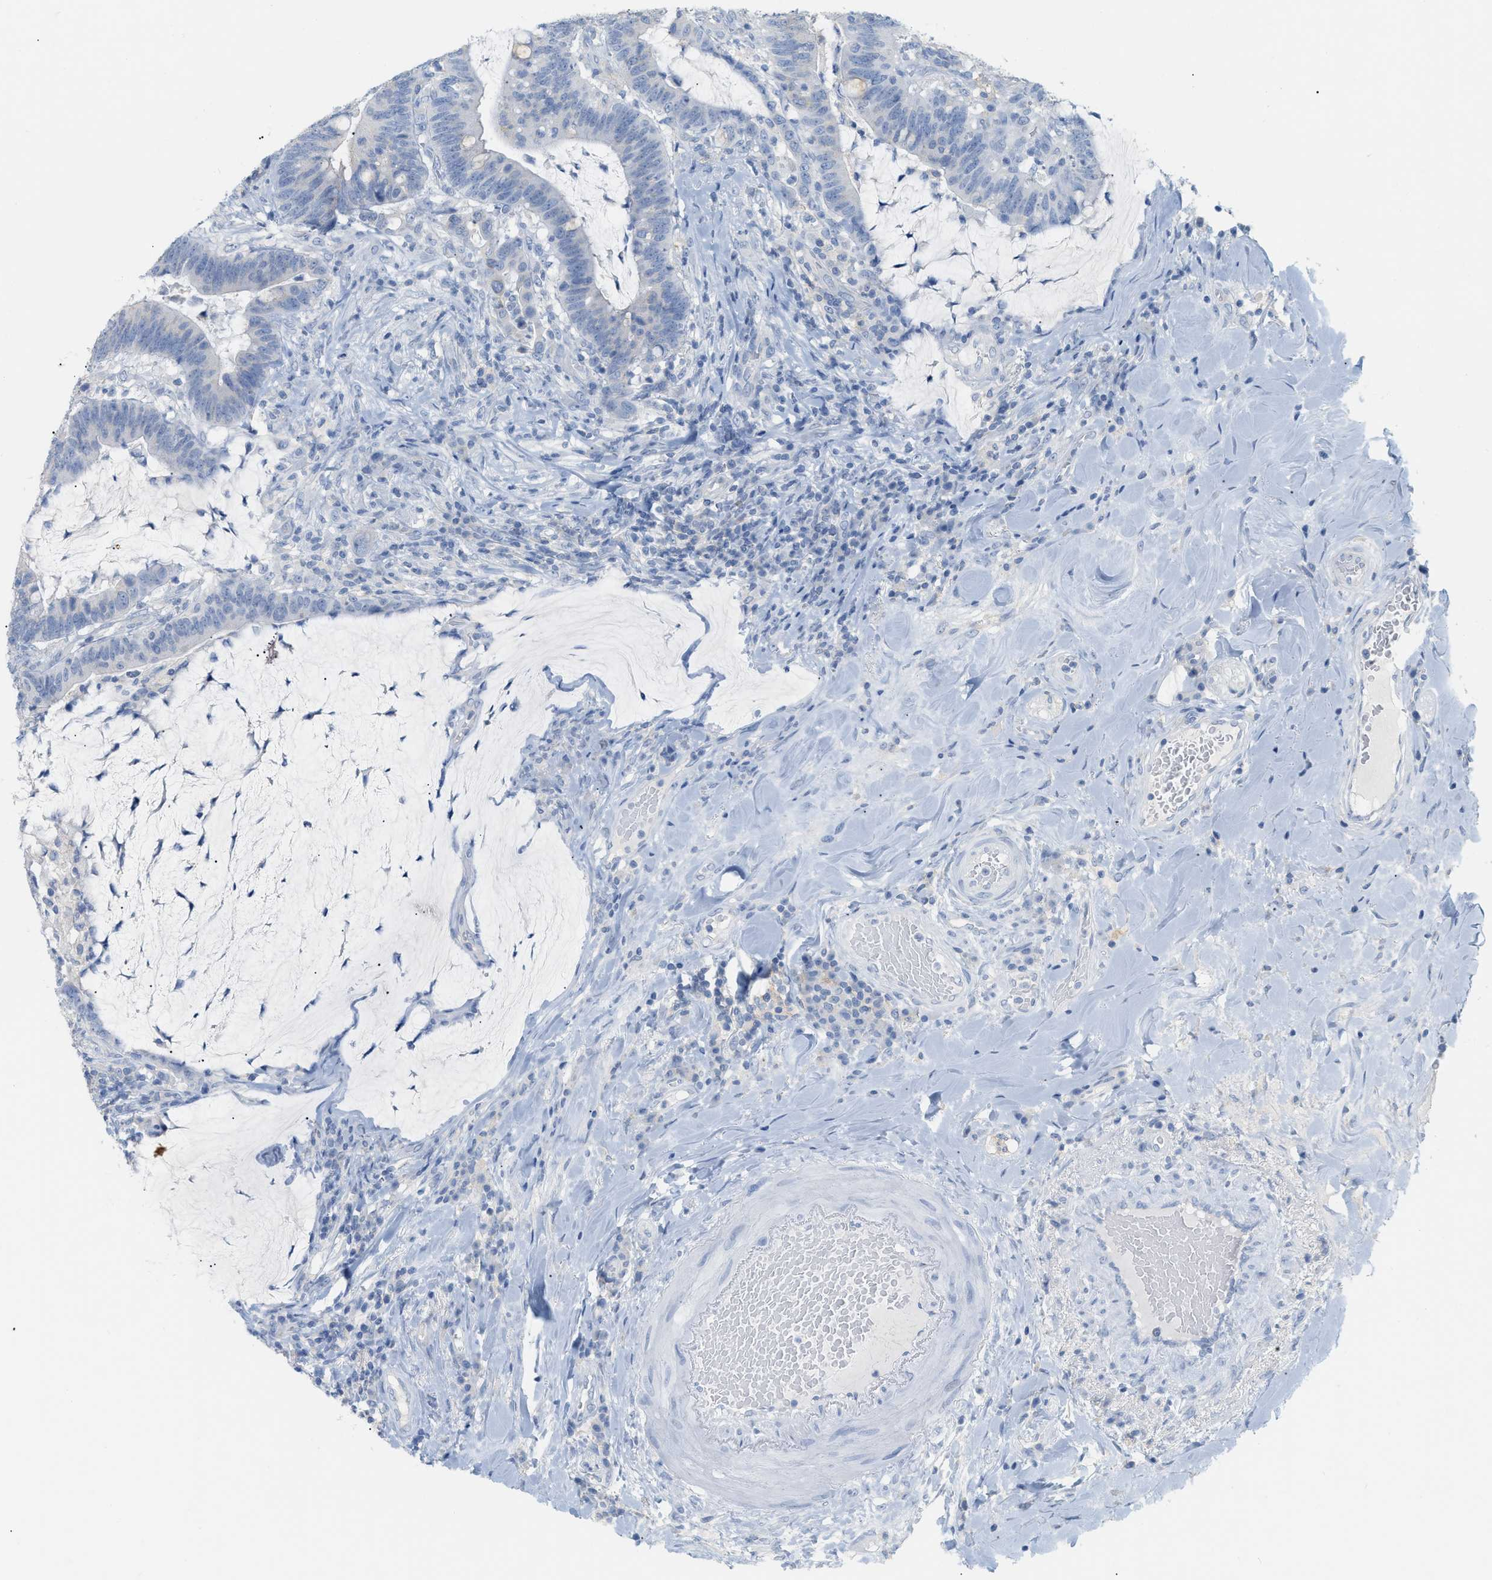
{"staining": {"intensity": "negative", "quantity": "none", "location": "none"}, "tissue": "colorectal cancer", "cell_type": "Tumor cells", "image_type": "cancer", "snomed": [{"axis": "morphology", "description": "Normal tissue, NOS"}, {"axis": "morphology", "description": "Adenocarcinoma, NOS"}, {"axis": "topography", "description": "Colon"}], "caption": "A histopathology image of colorectal cancer (adenocarcinoma) stained for a protein reveals no brown staining in tumor cells.", "gene": "PAPPA", "patient": {"sex": "female", "age": 66}}